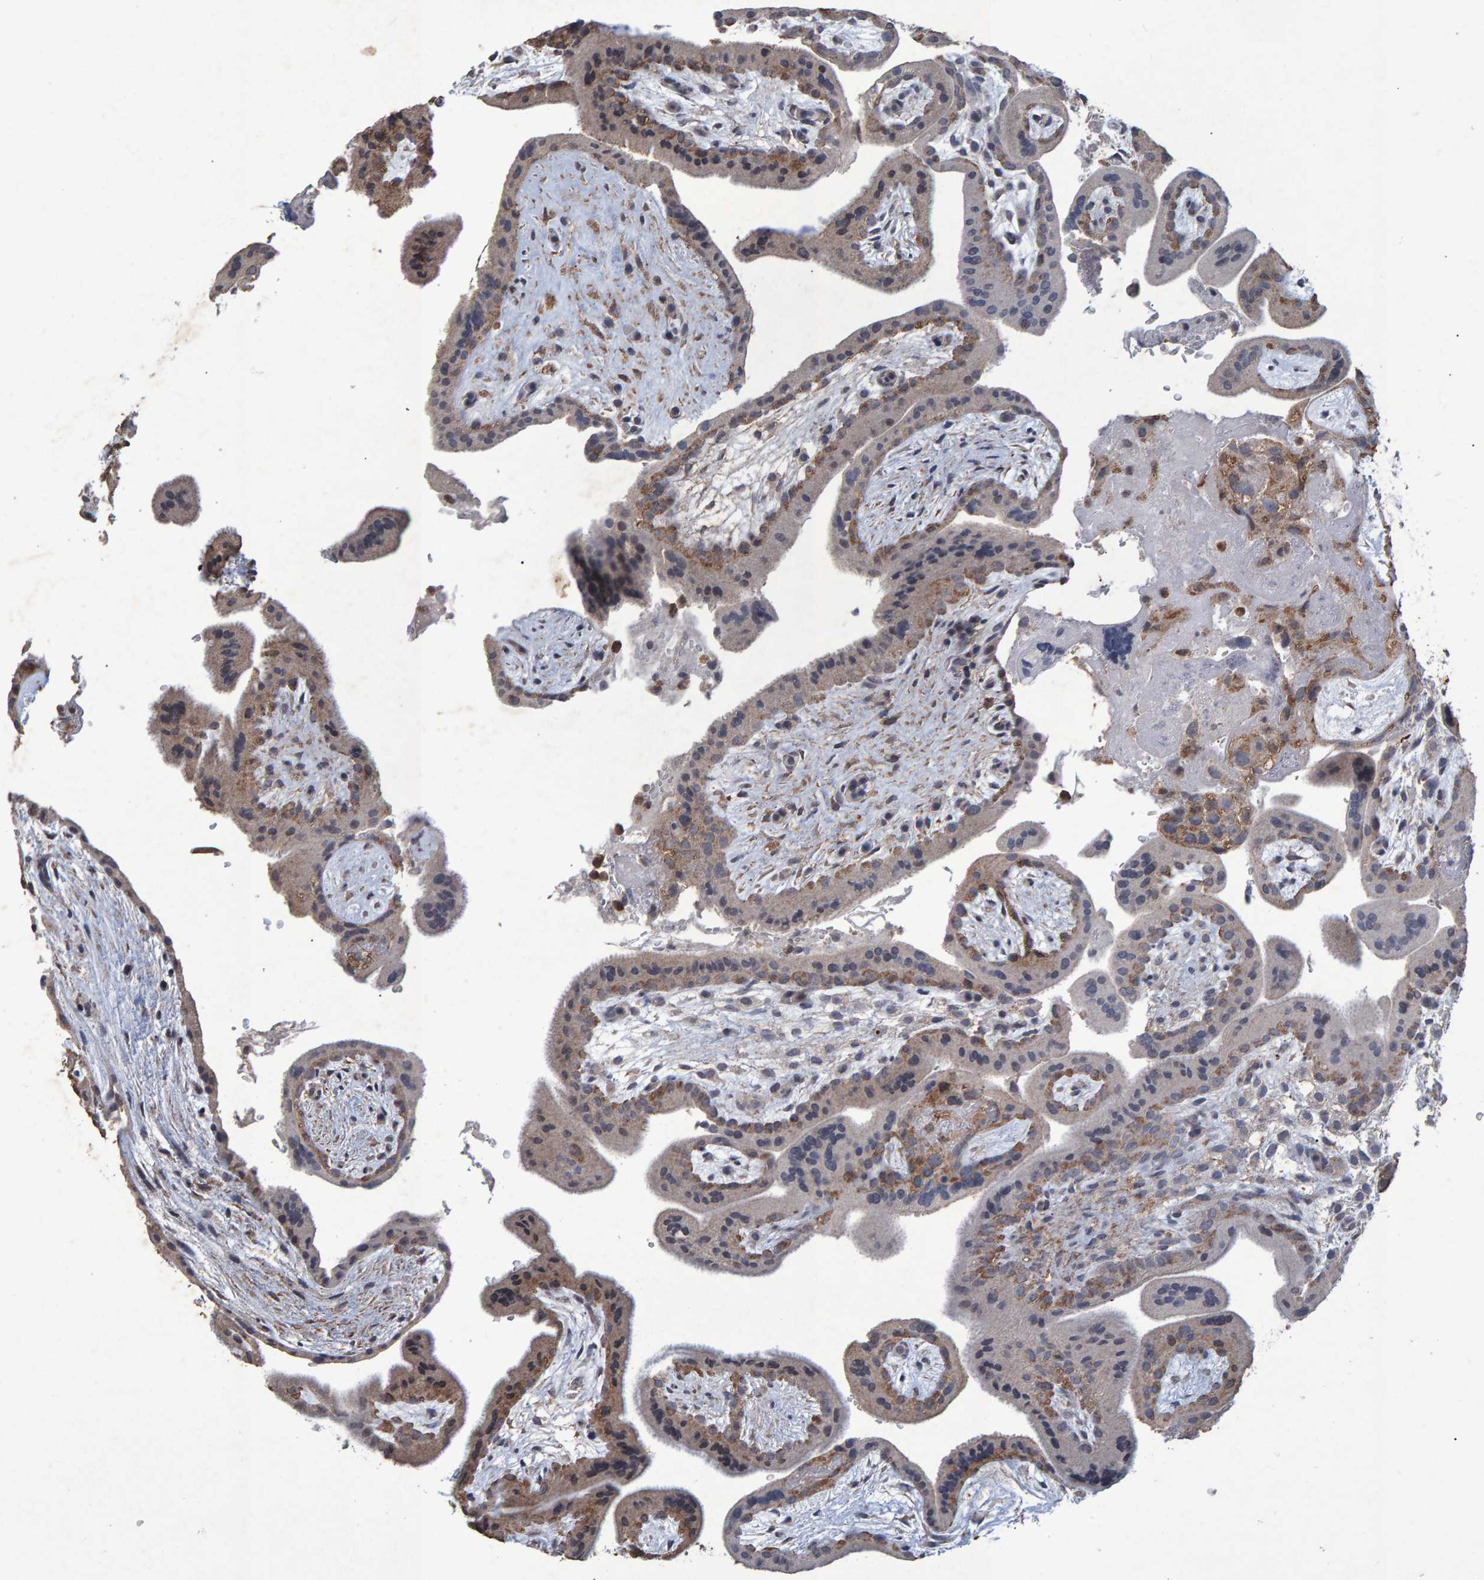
{"staining": {"intensity": "weak", "quantity": "<25%", "location": "cytoplasmic/membranous"}, "tissue": "placenta", "cell_type": "Decidual cells", "image_type": "normal", "snomed": [{"axis": "morphology", "description": "Normal tissue, NOS"}, {"axis": "topography", "description": "Placenta"}], "caption": "Micrograph shows no significant protein expression in decidual cells of normal placenta. The staining is performed using DAB brown chromogen with nuclei counter-stained in using hematoxylin.", "gene": "GALC", "patient": {"sex": "female", "age": 35}}